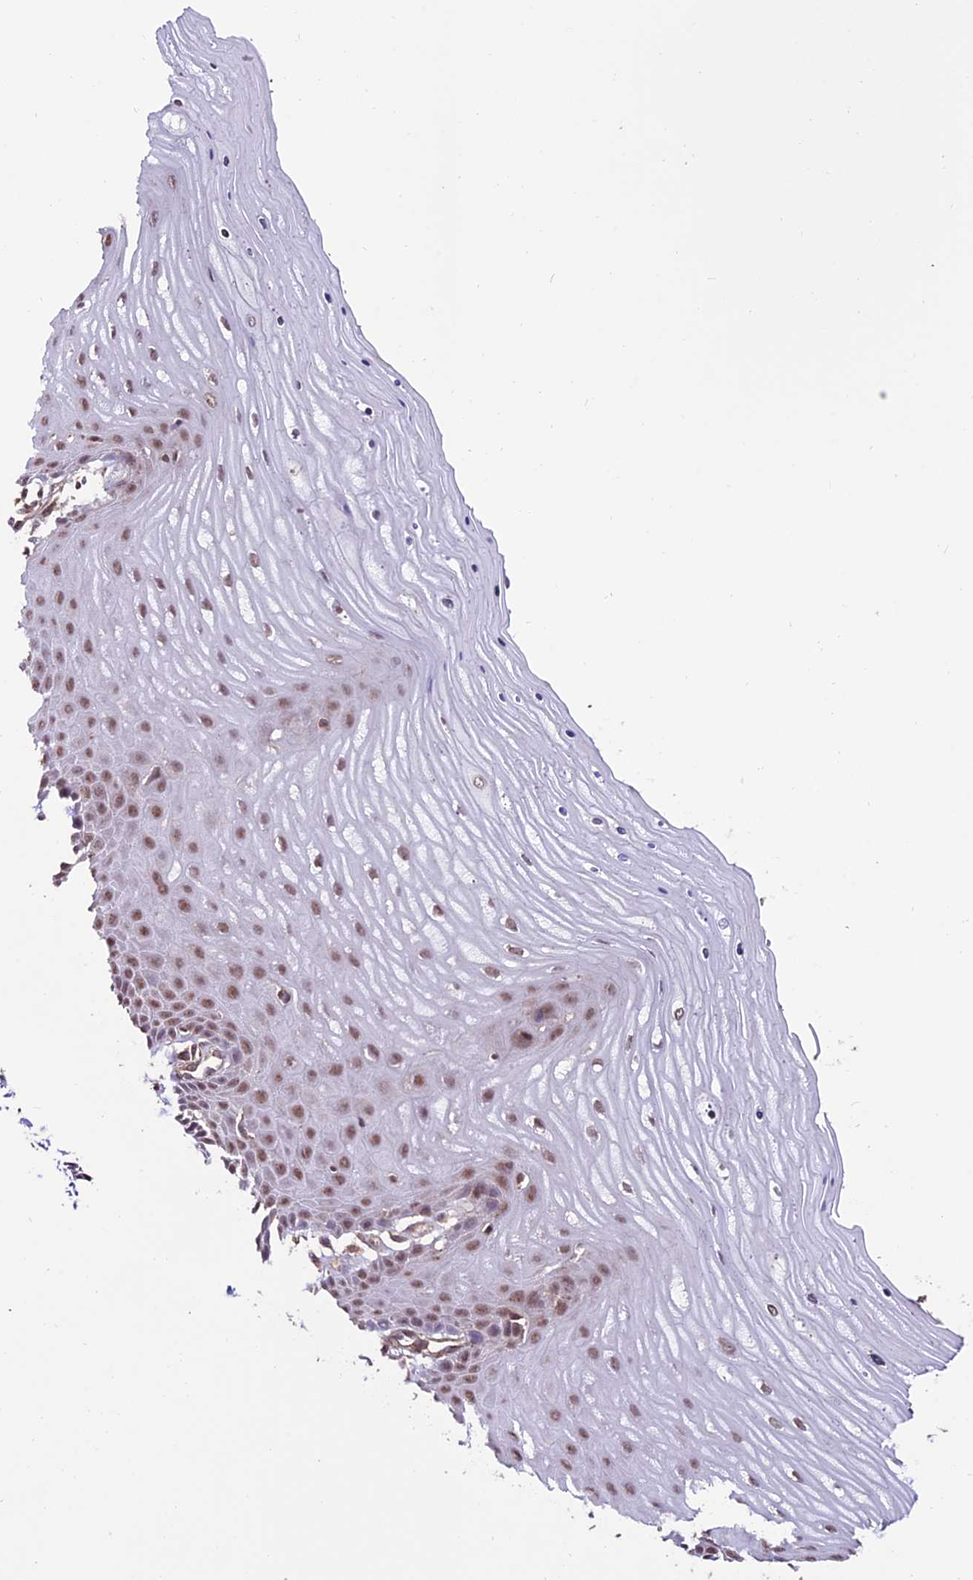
{"staining": {"intensity": "moderate", "quantity": "25%-75%", "location": "cytoplasmic/membranous"}, "tissue": "cervix", "cell_type": "Glandular cells", "image_type": "normal", "snomed": [{"axis": "morphology", "description": "Normal tissue, NOS"}, {"axis": "topography", "description": "Cervix"}], "caption": "A high-resolution histopathology image shows immunohistochemistry (IHC) staining of unremarkable cervix, which demonstrates moderate cytoplasmic/membranous expression in approximately 25%-75% of glandular cells. The staining is performed using DAB brown chromogen to label protein expression. The nuclei are counter-stained blue using hematoxylin.", "gene": "CABIN1", "patient": {"sex": "female", "age": 55}}